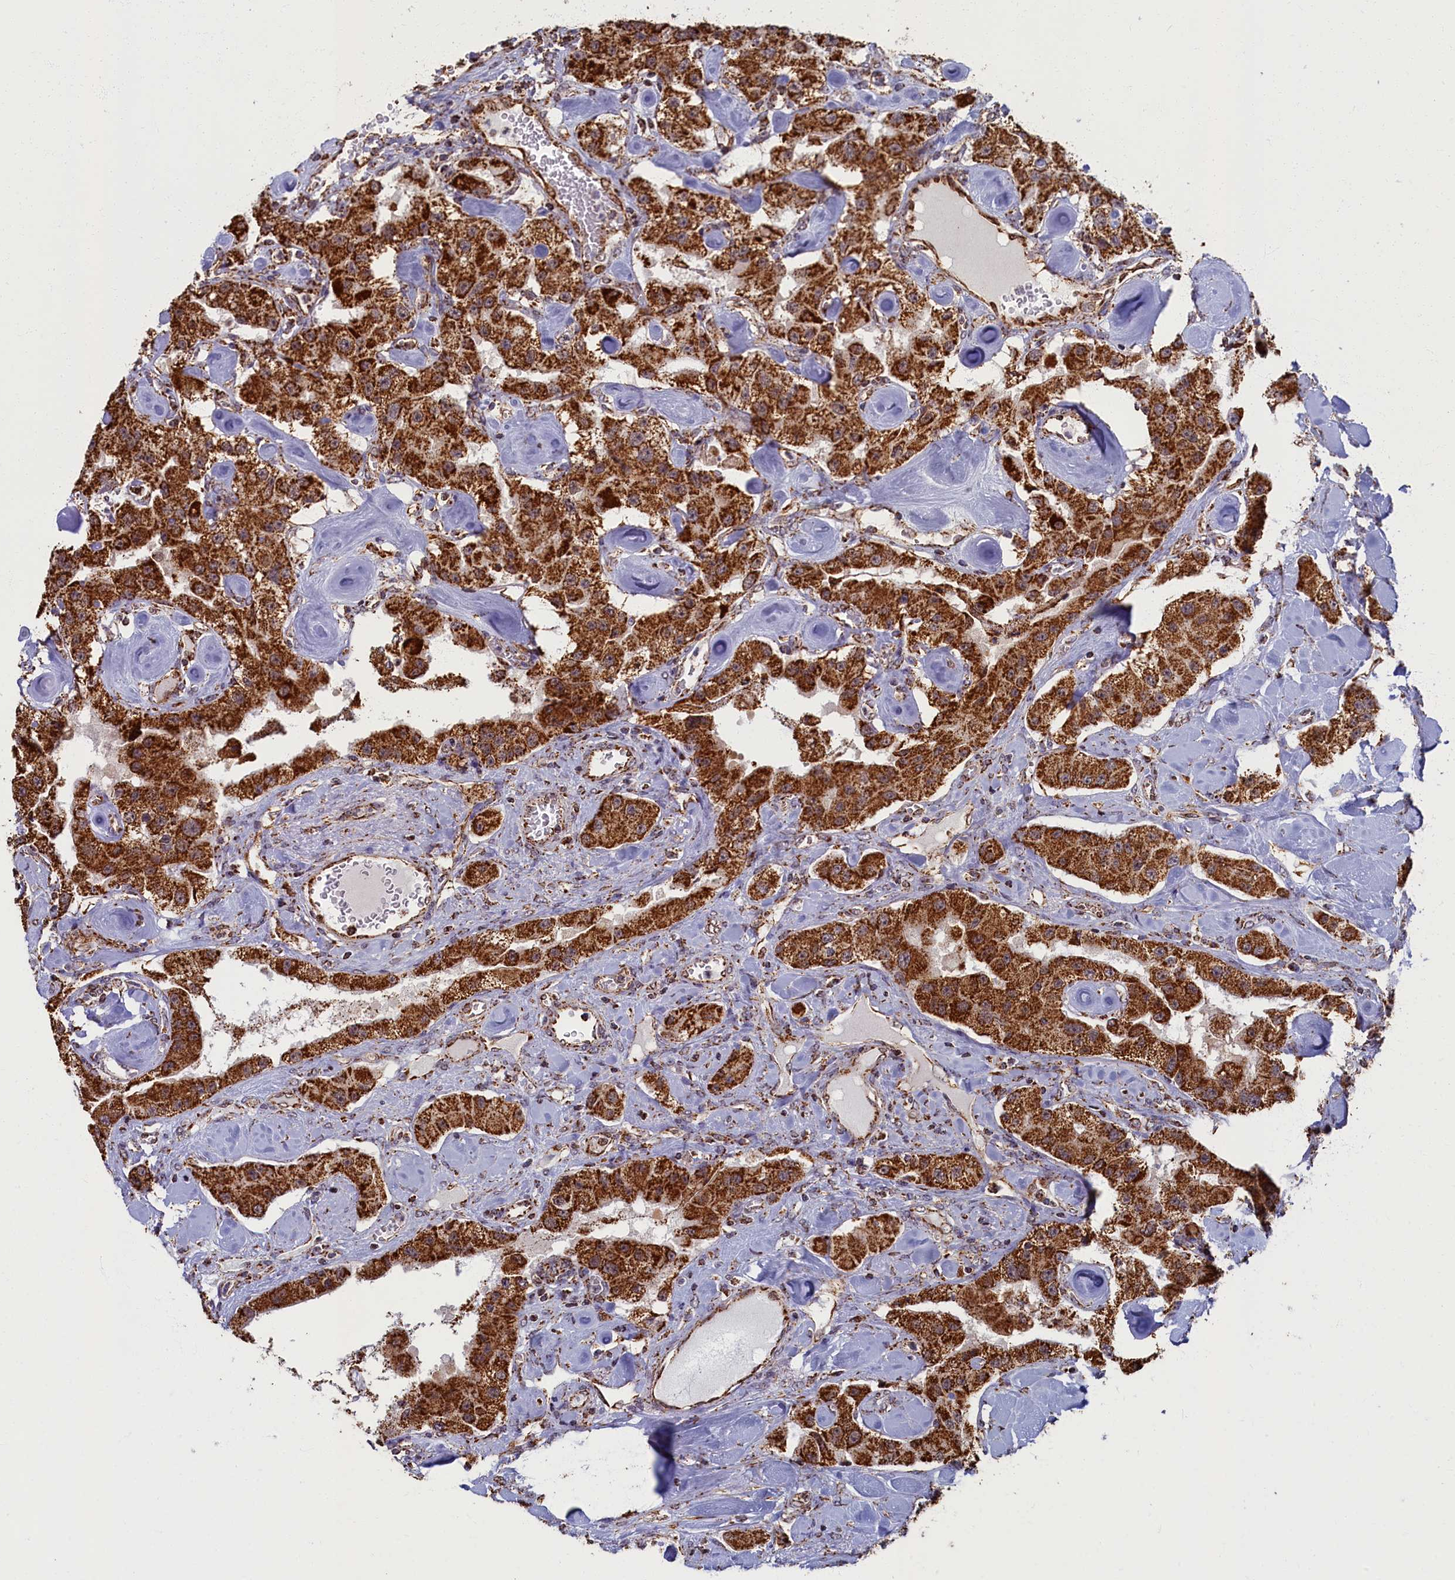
{"staining": {"intensity": "strong", "quantity": ">75%", "location": "cytoplasmic/membranous"}, "tissue": "carcinoid", "cell_type": "Tumor cells", "image_type": "cancer", "snomed": [{"axis": "morphology", "description": "Carcinoid, malignant, NOS"}, {"axis": "topography", "description": "Pancreas"}], "caption": "Protein expression analysis of human carcinoid reveals strong cytoplasmic/membranous positivity in approximately >75% of tumor cells. (Brightfield microscopy of DAB IHC at high magnification).", "gene": "SPR", "patient": {"sex": "male", "age": 41}}